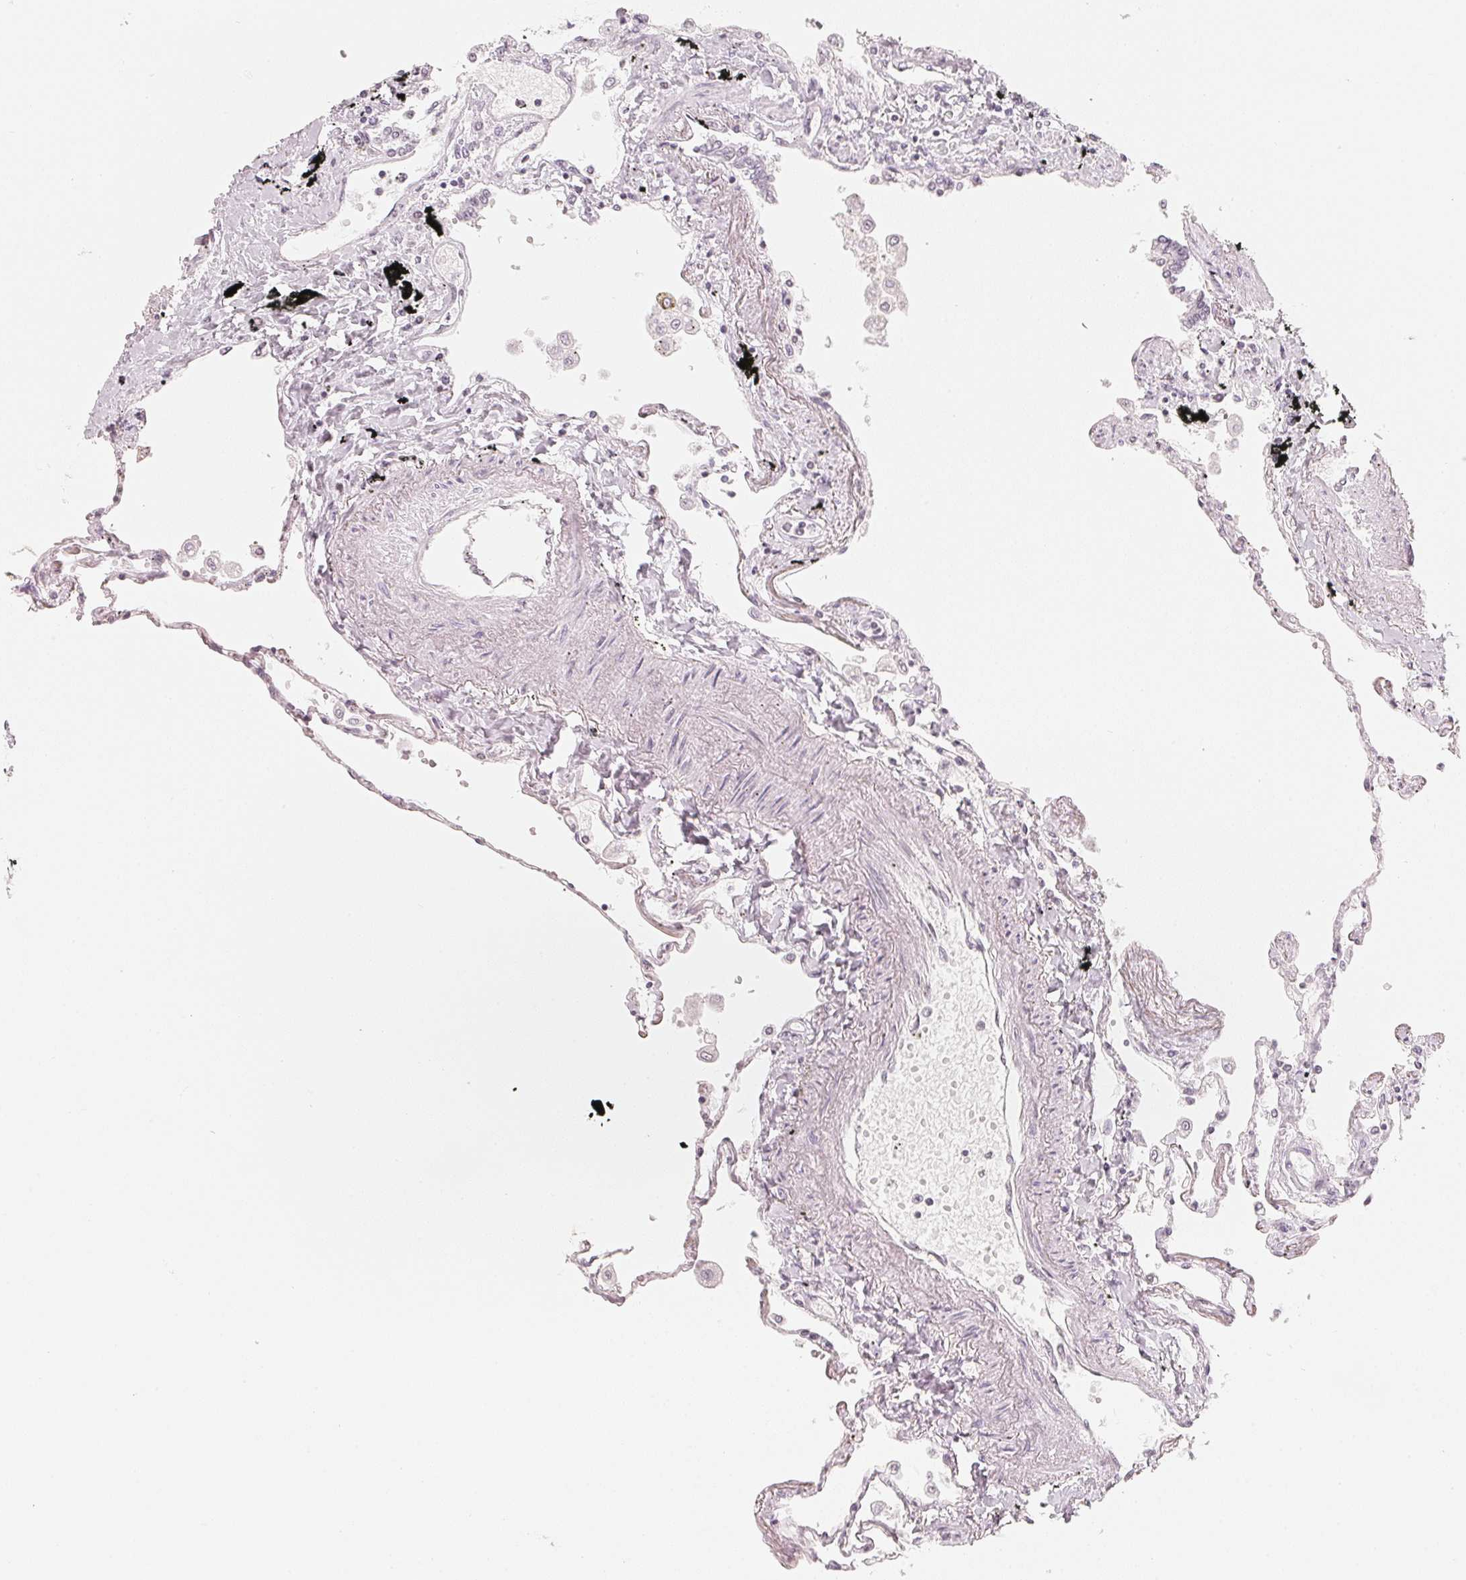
{"staining": {"intensity": "negative", "quantity": "none", "location": "none"}, "tissue": "lung", "cell_type": "Alveolar cells", "image_type": "normal", "snomed": [{"axis": "morphology", "description": "Normal tissue, NOS"}, {"axis": "morphology", "description": "Adenocarcinoma, NOS"}, {"axis": "topography", "description": "Cartilage tissue"}, {"axis": "topography", "description": "Lung"}], "caption": "An immunohistochemistry photomicrograph of unremarkable lung is shown. There is no staining in alveolar cells of lung.", "gene": "SLC22A8", "patient": {"sex": "female", "age": 67}}